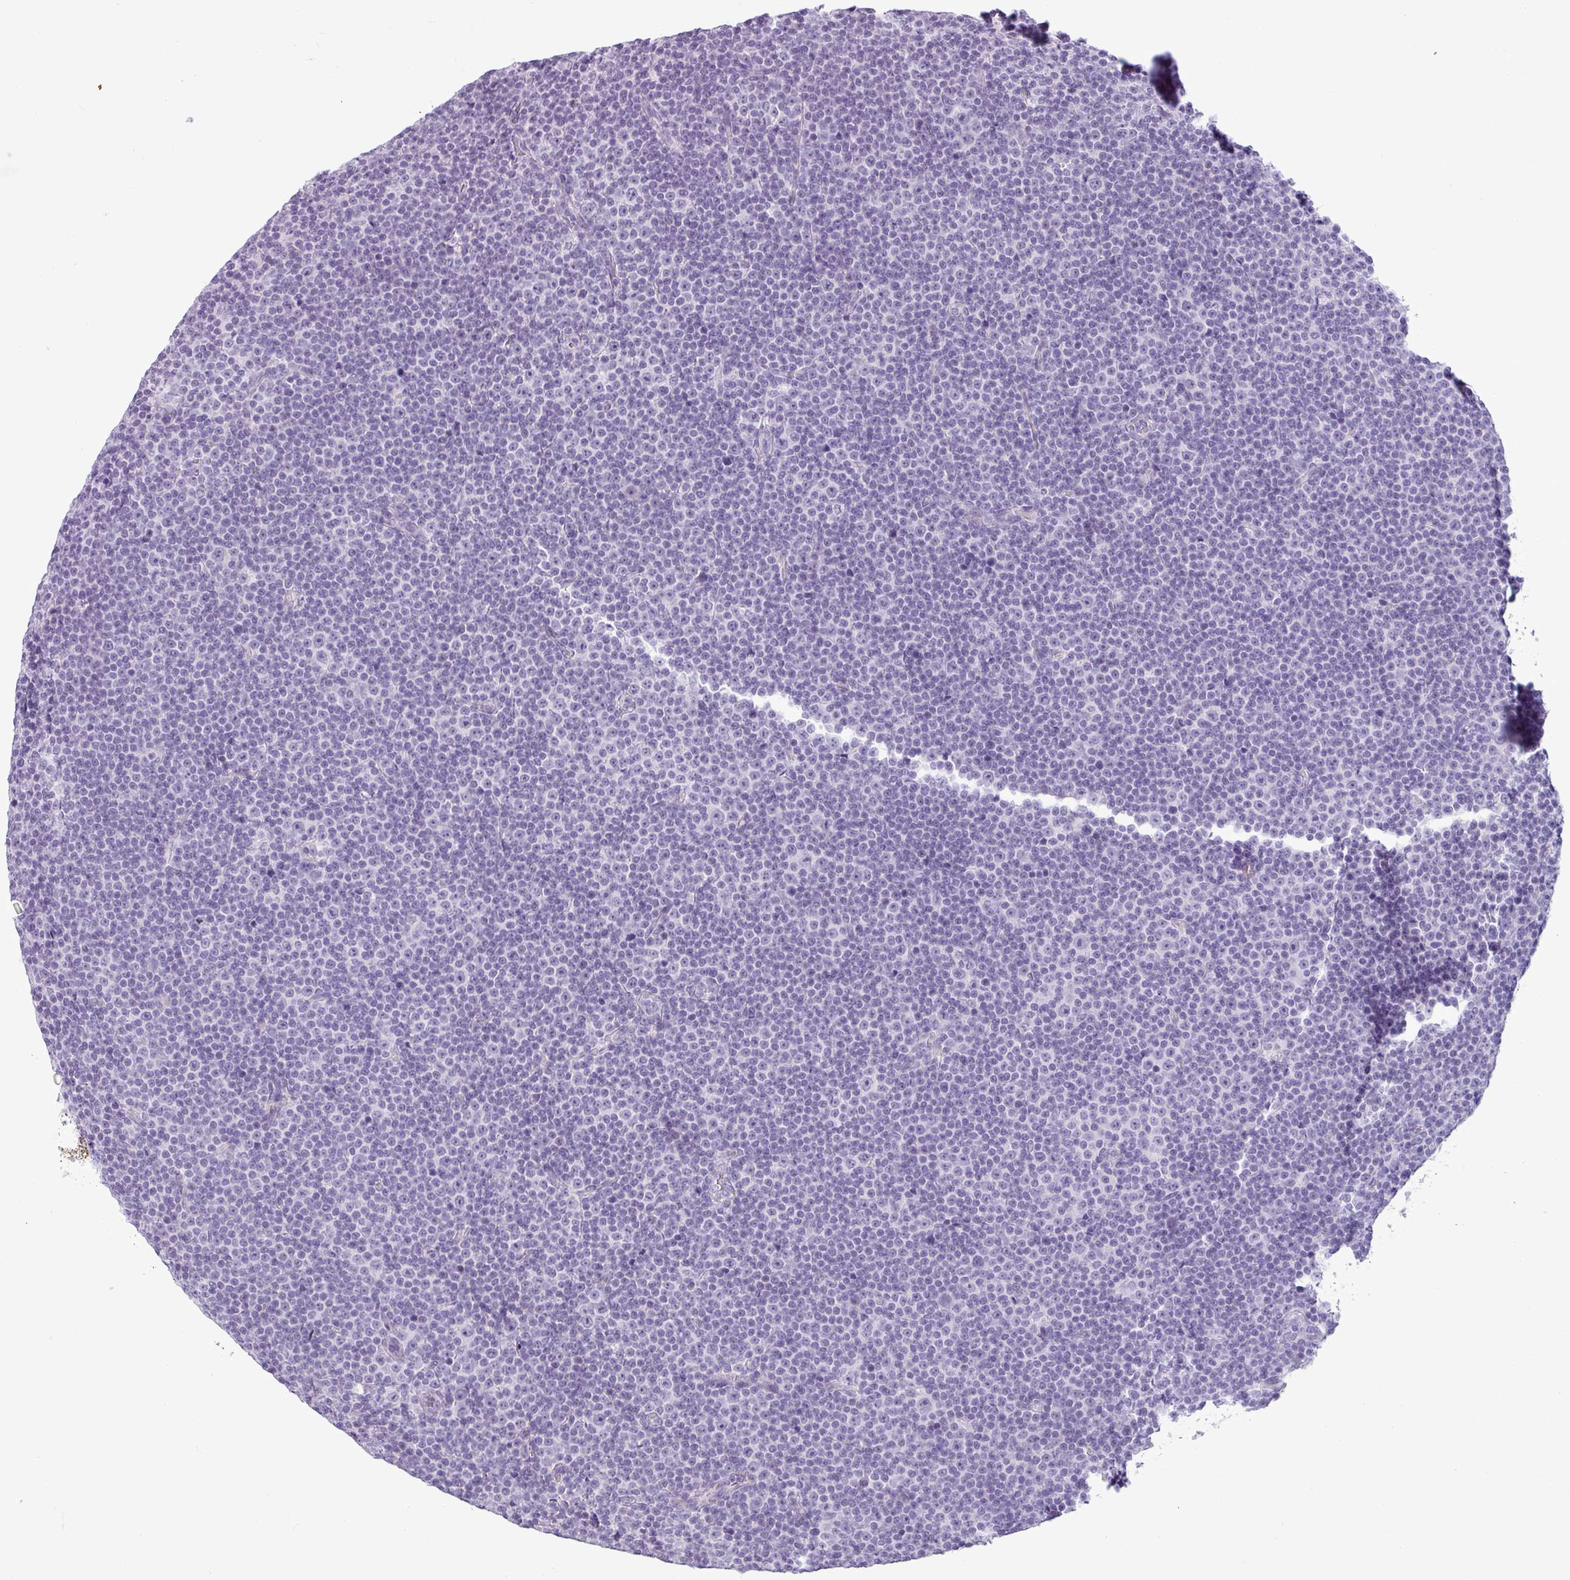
{"staining": {"intensity": "negative", "quantity": "none", "location": "none"}, "tissue": "lymphoma", "cell_type": "Tumor cells", "image_type": "cancer", "snomed": [{"axis": "morphology", "description": "Malignant lymphoma, non-Hodgkin's type, Low grade"}, {"axis": "topography", "description": "Lymph node"}], "caption": "Tumor cells show no significant staining in lymphoma.", "gene": "CDH16", "patient": {"sex": "female", "age": 67}}